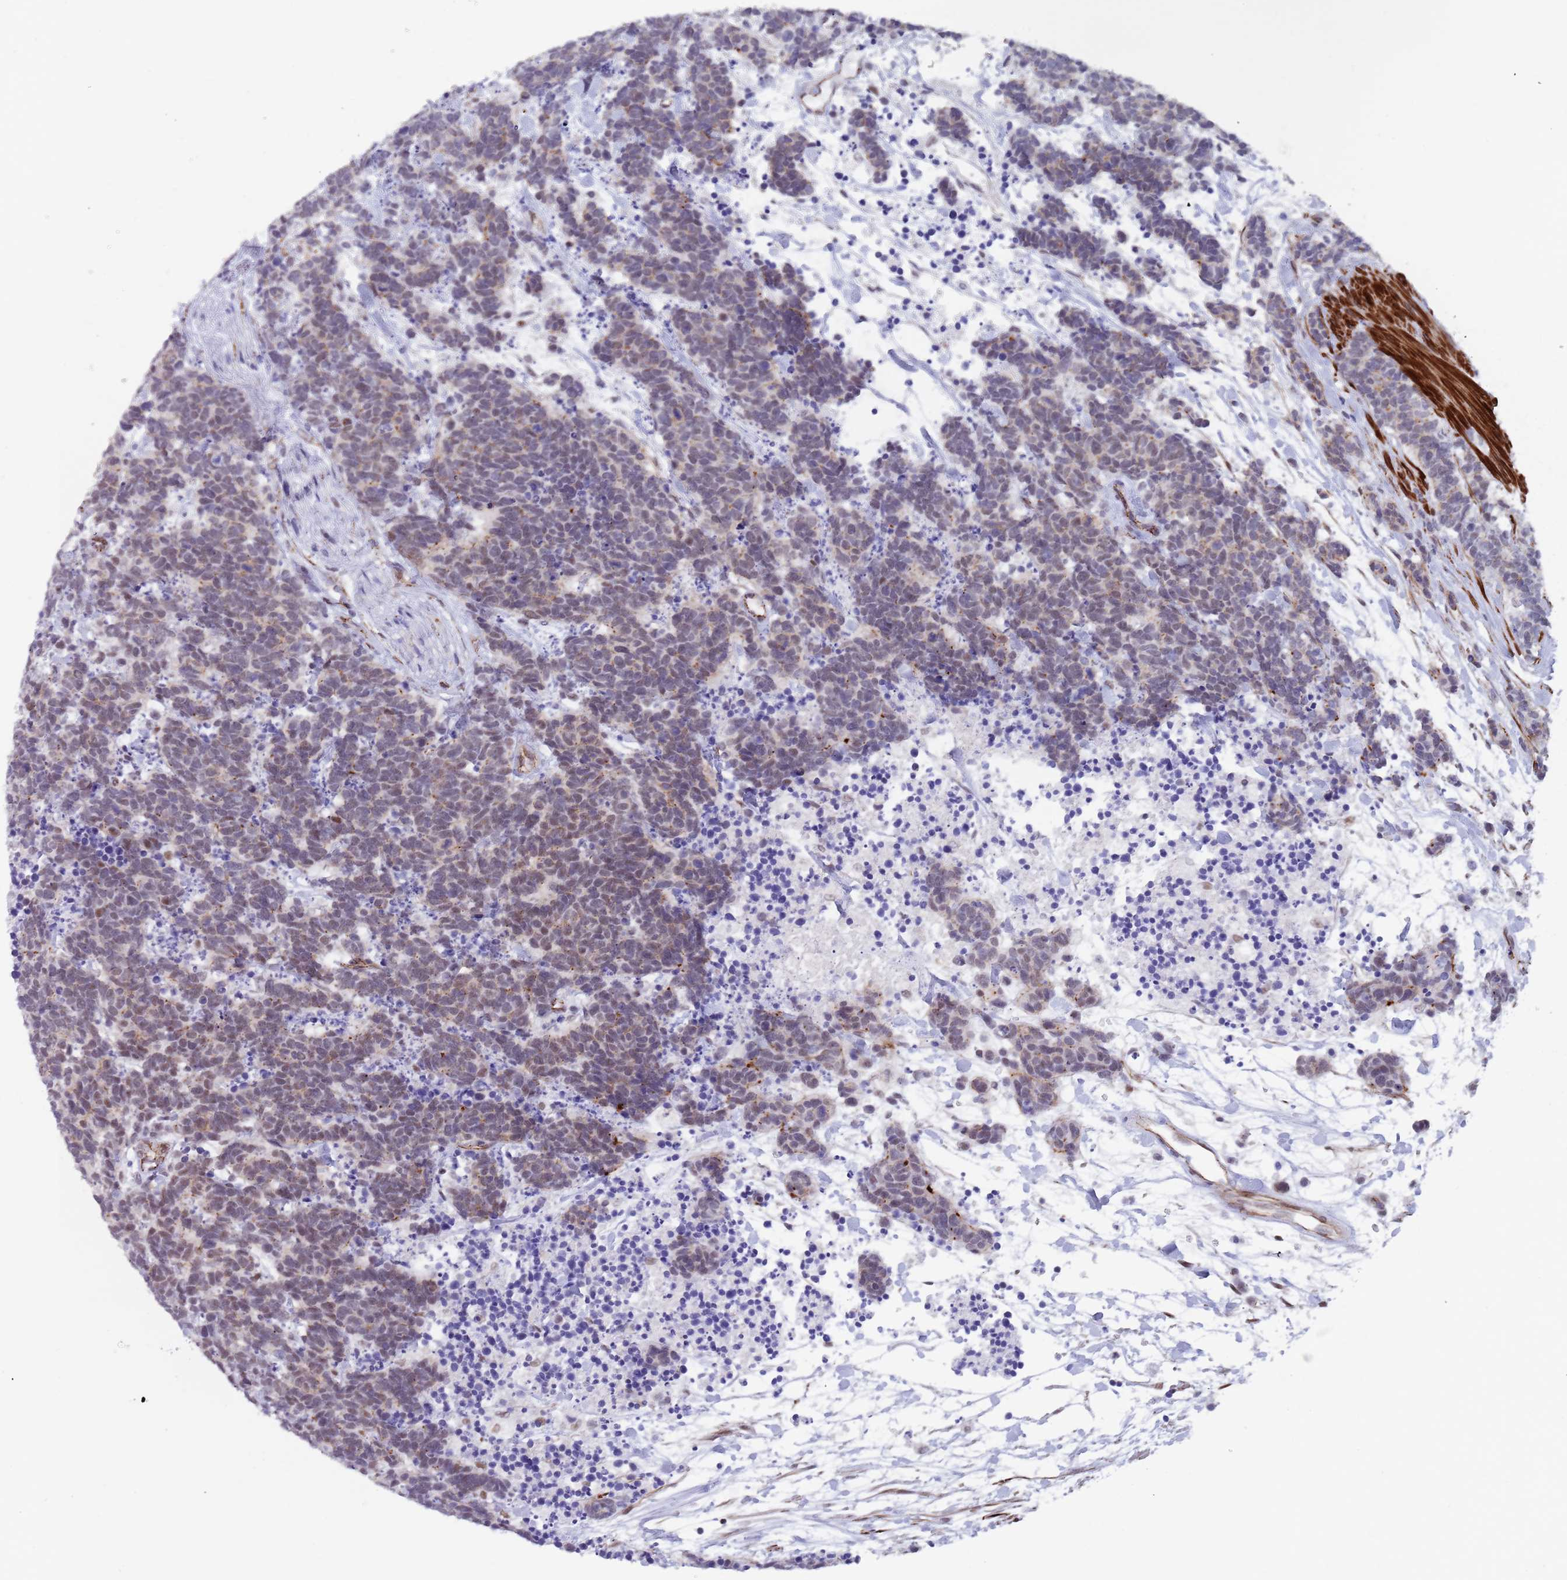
{"staining": {"intensity": "weak", "quantity": "25%-75%", "location": "cytoplasmic/membranous"}, "tissue": "carcinoid", "cell_type": "Tumor cells", "image_type": "cancer", "snomed": [{"axis": "morphology", "description": "Carcinoma, NOS"}, {"axis": "morphology", "description": "Carcinoid, malignant, NOS"}, {"axis": "topography", "description": "Prostate"}], "caption": "Weak cytoplasmic/membranous staining is present in approximately 25%-75% of tumor cells in carcinoid. (Brightfield microscopy of DAB IHC at high magnification).", "gene": "OR5A2", "patient": {"sex": "male", "age": 57}}